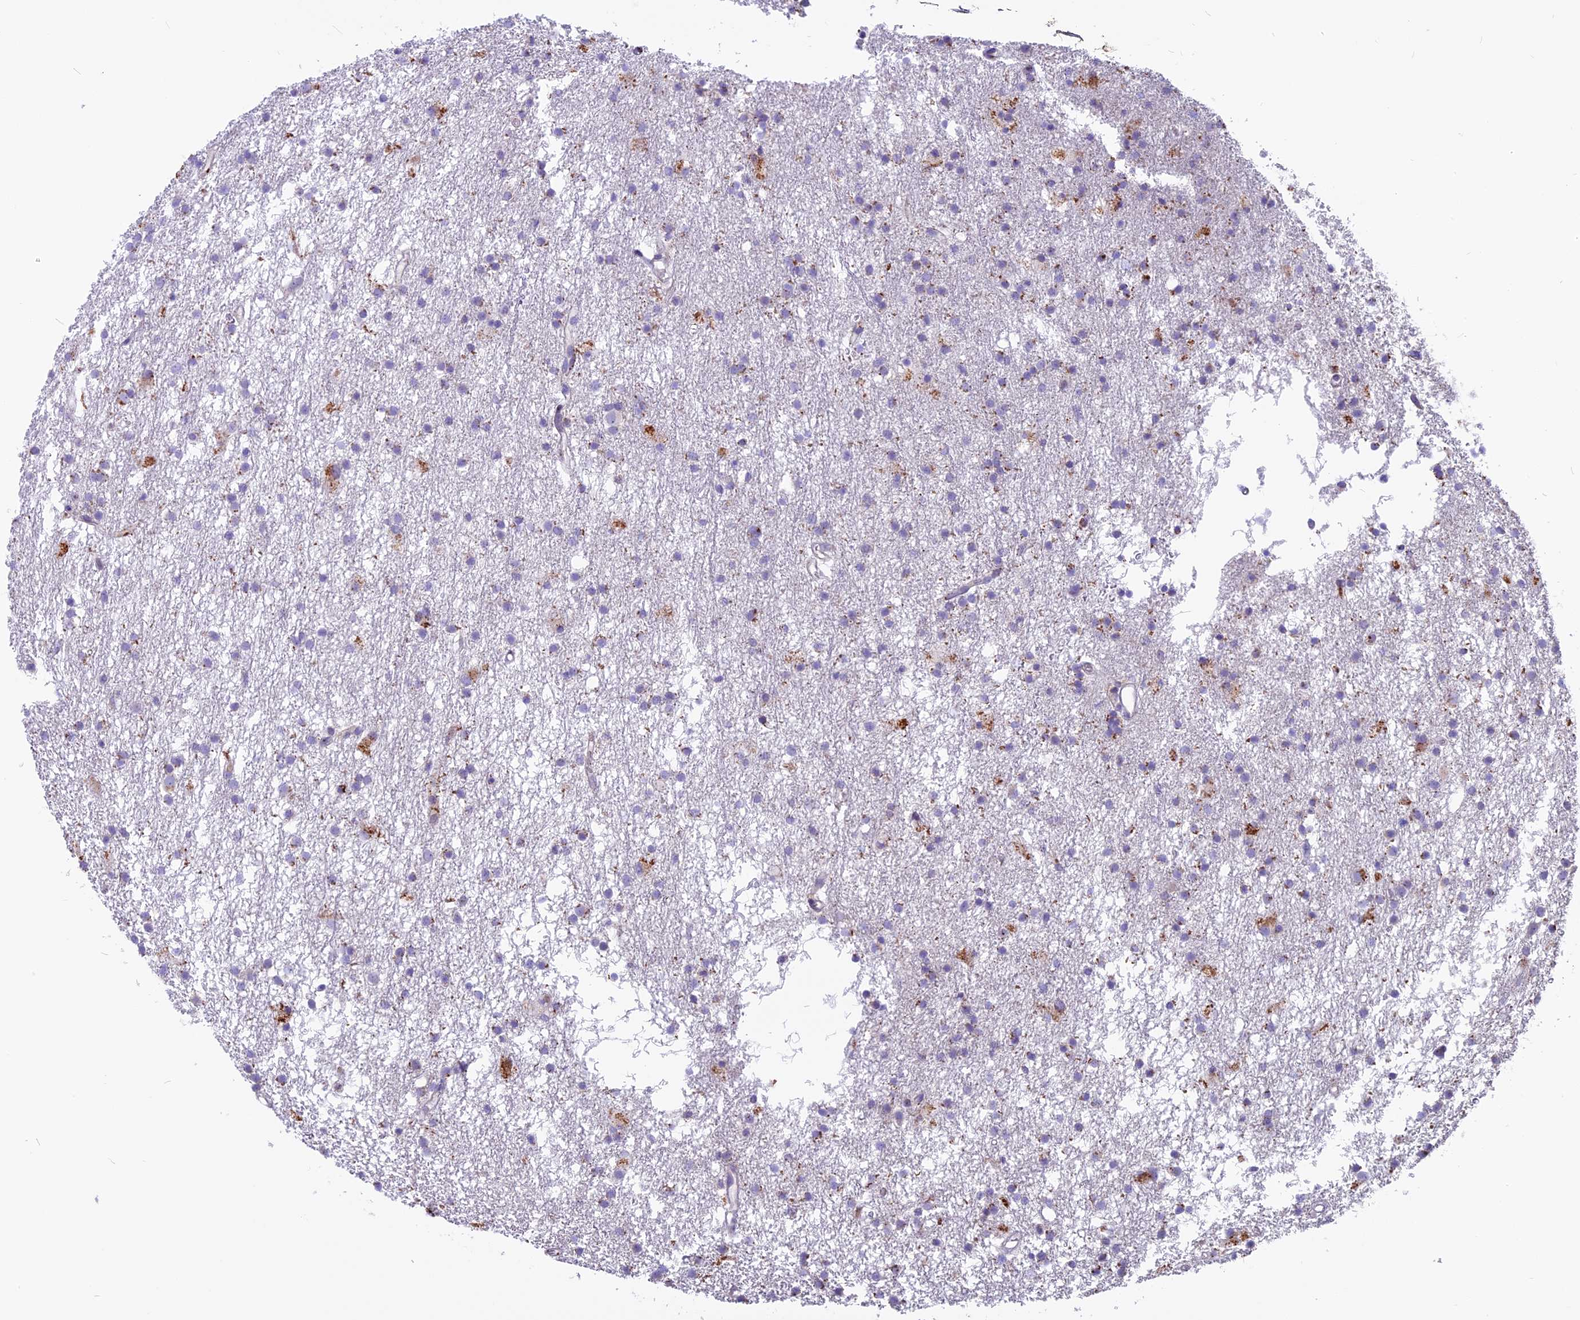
{"staining": {"intensity": "negative", "quantity": "none", "location": "none"}, "tissue": "glioma", "cell_type": "Tumor cells", "image_type": "cancer", "snomed": [{"axis": "morphology", "description": "Glioma, malignant, High grade"}, {"axis": "topography", "description": "Brain"}], "caption": "Tumor cells show no significant staining in malignant glioma (high-grade). Brightfield microscopy of immunohistochemistry (IHC) stained with DAB (3,3'-diaminobenzidine) (brown) and hematoxylin (blue), captured at high magnification.", "gene": "THRSP", "patient": {"sex": "male", "age": 77}}